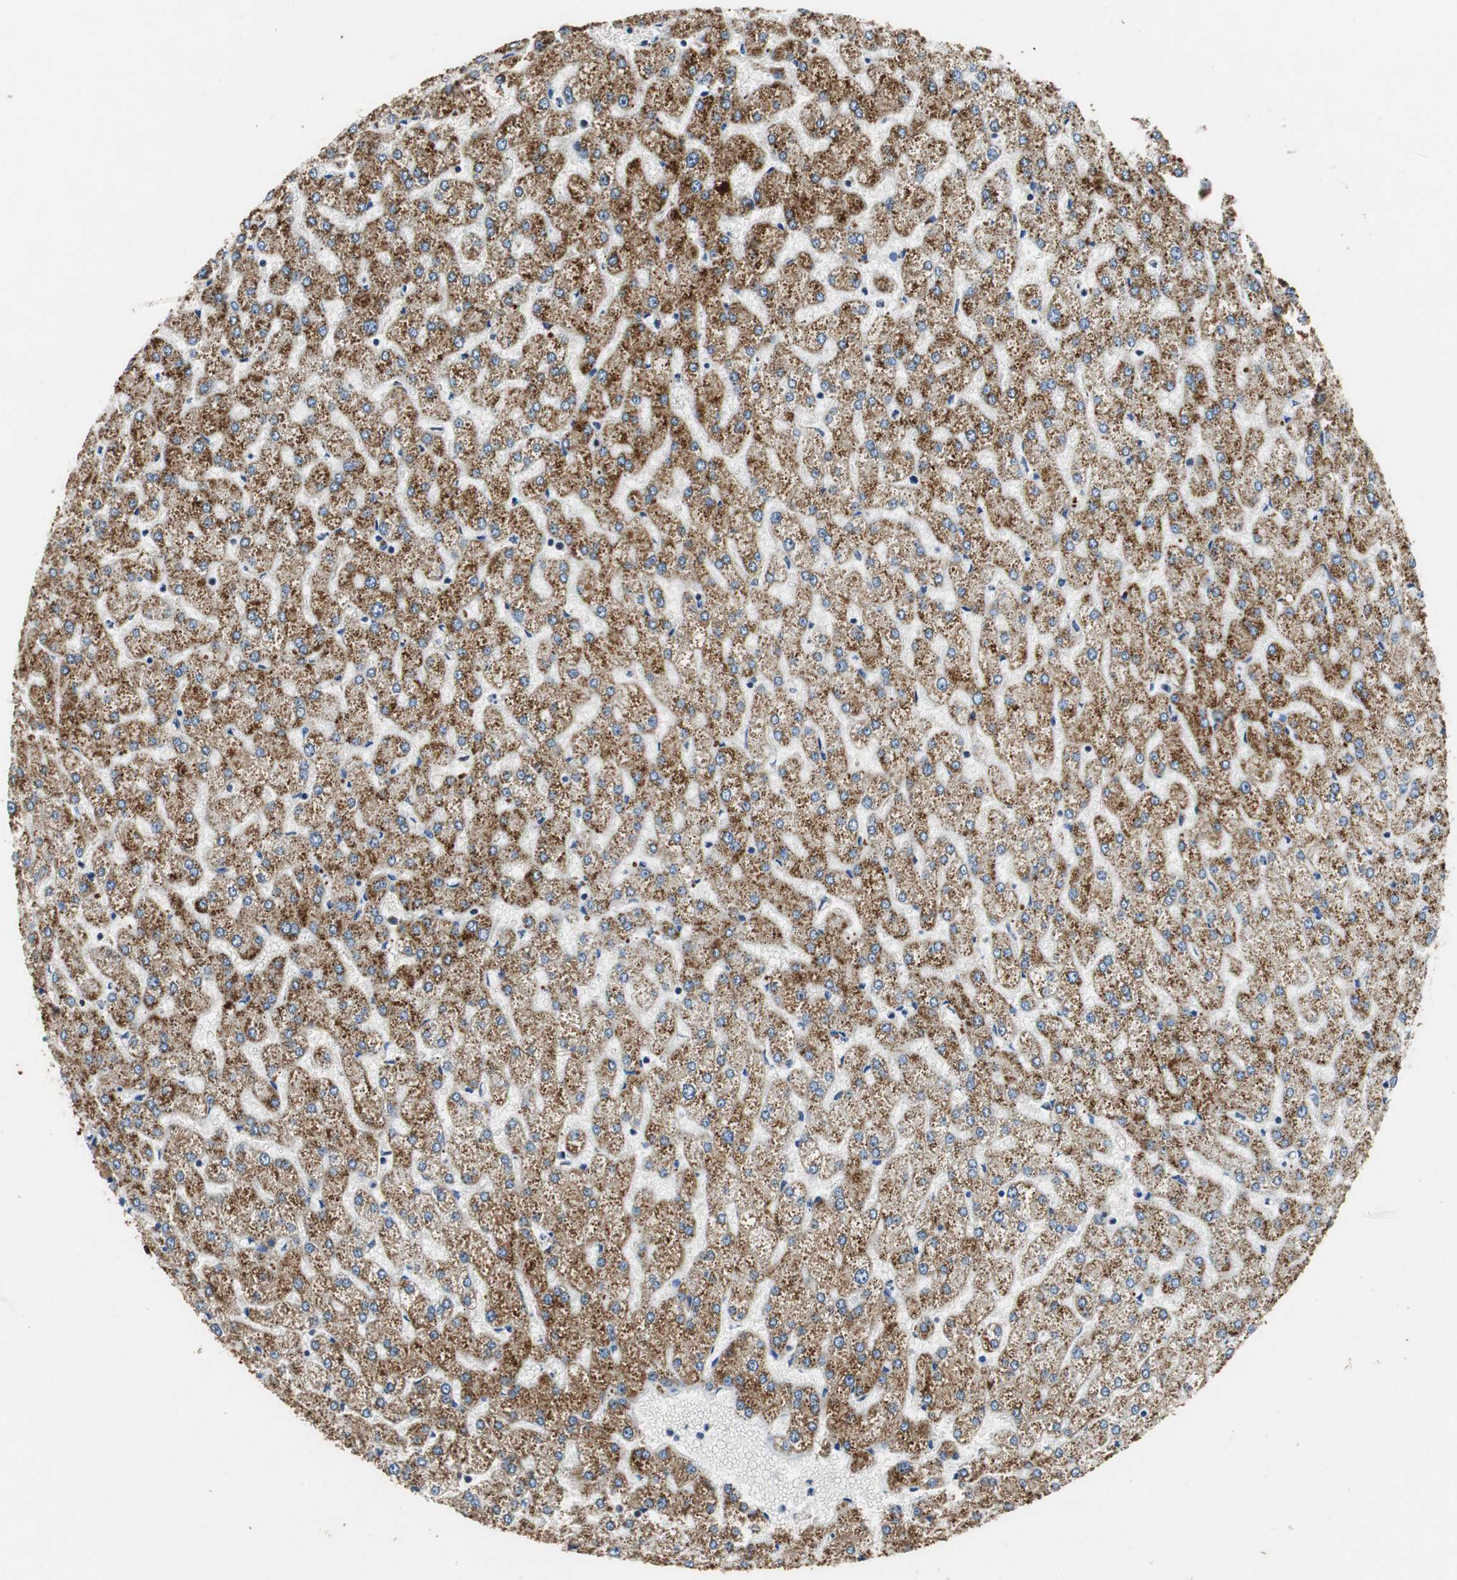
{"staining": {"intensity": "moderate", "quantity": ">75%", "location": "cytoplasmic/membranous"}, "tissue": "liver", "cell_type": "Cholangiocytes", "image_type": "normal", "snomed": [{"axis": "morphology", "description": "Normal tissue, NOS"}, {"axis": "topography", "description": "Liver"}], "caption": "Protein staining of unremarkable liver exhibits moderate cytoplasmic/membranous expression in about >75% of cholangiocytes. The protein of interest is shown in brown color, while the nuclei are stained blue.", "gene": "GSTK1", "patient": {"sex": "female", "age": 32}}